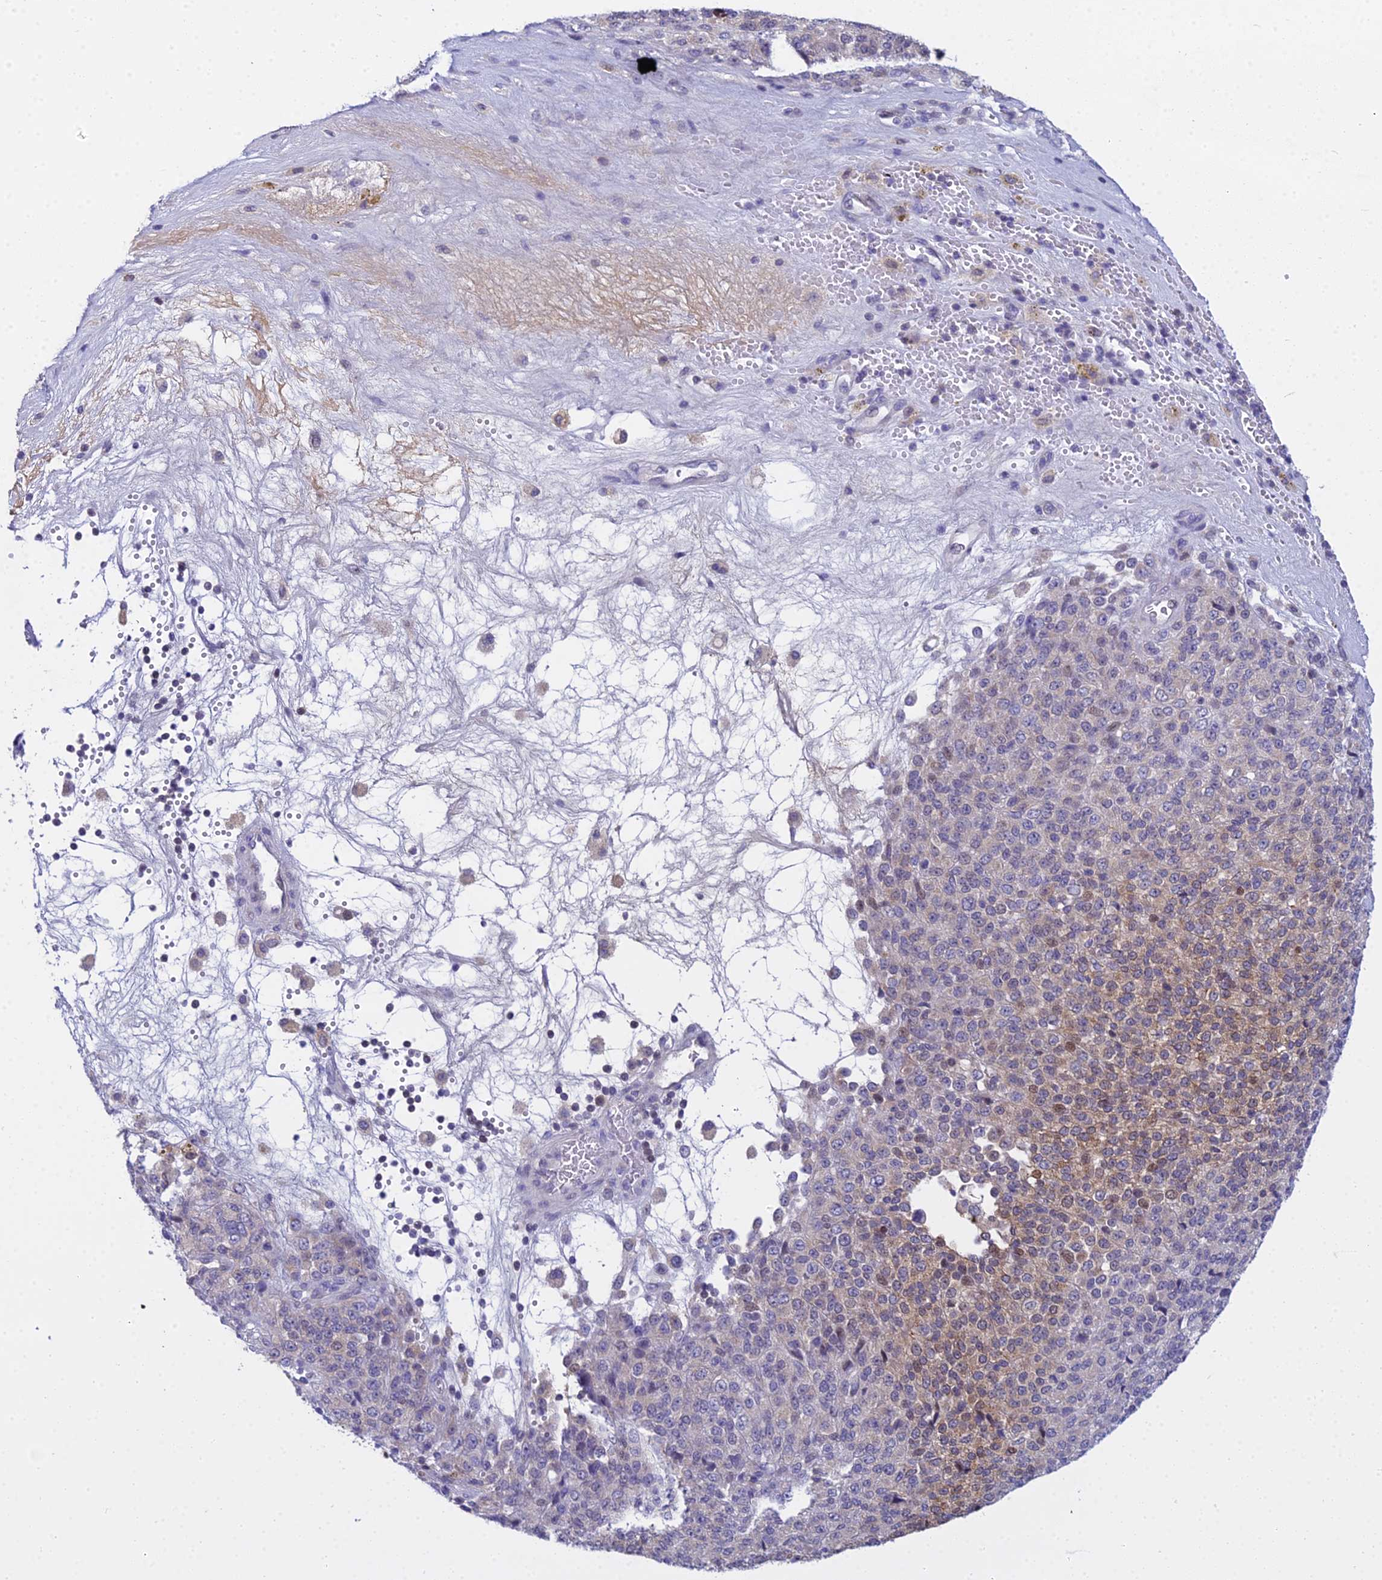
{"staining": {"intensity": "moderate", "quantity": "<25%", "location": "cytoplasmic/membranous,nuclear"}, "tissue": "melanoma", "cell_type": "Tumor cells", "image_type": "cancer", "snomed": [{"axis": "morphology", "description": "Malignant melanoma, Metastatic site"}, {"axis": "topography", "description": "Brain"}], "caption": "A micrograph showing moderate cytoplasmic/membranous and nuclear expression in approximately <25% of tumor cells in melanoma, as visualized by brown immunohistochemical staining.", "gene": "ZMIZ1", "patient": {"sex": "female", "age": 56}}